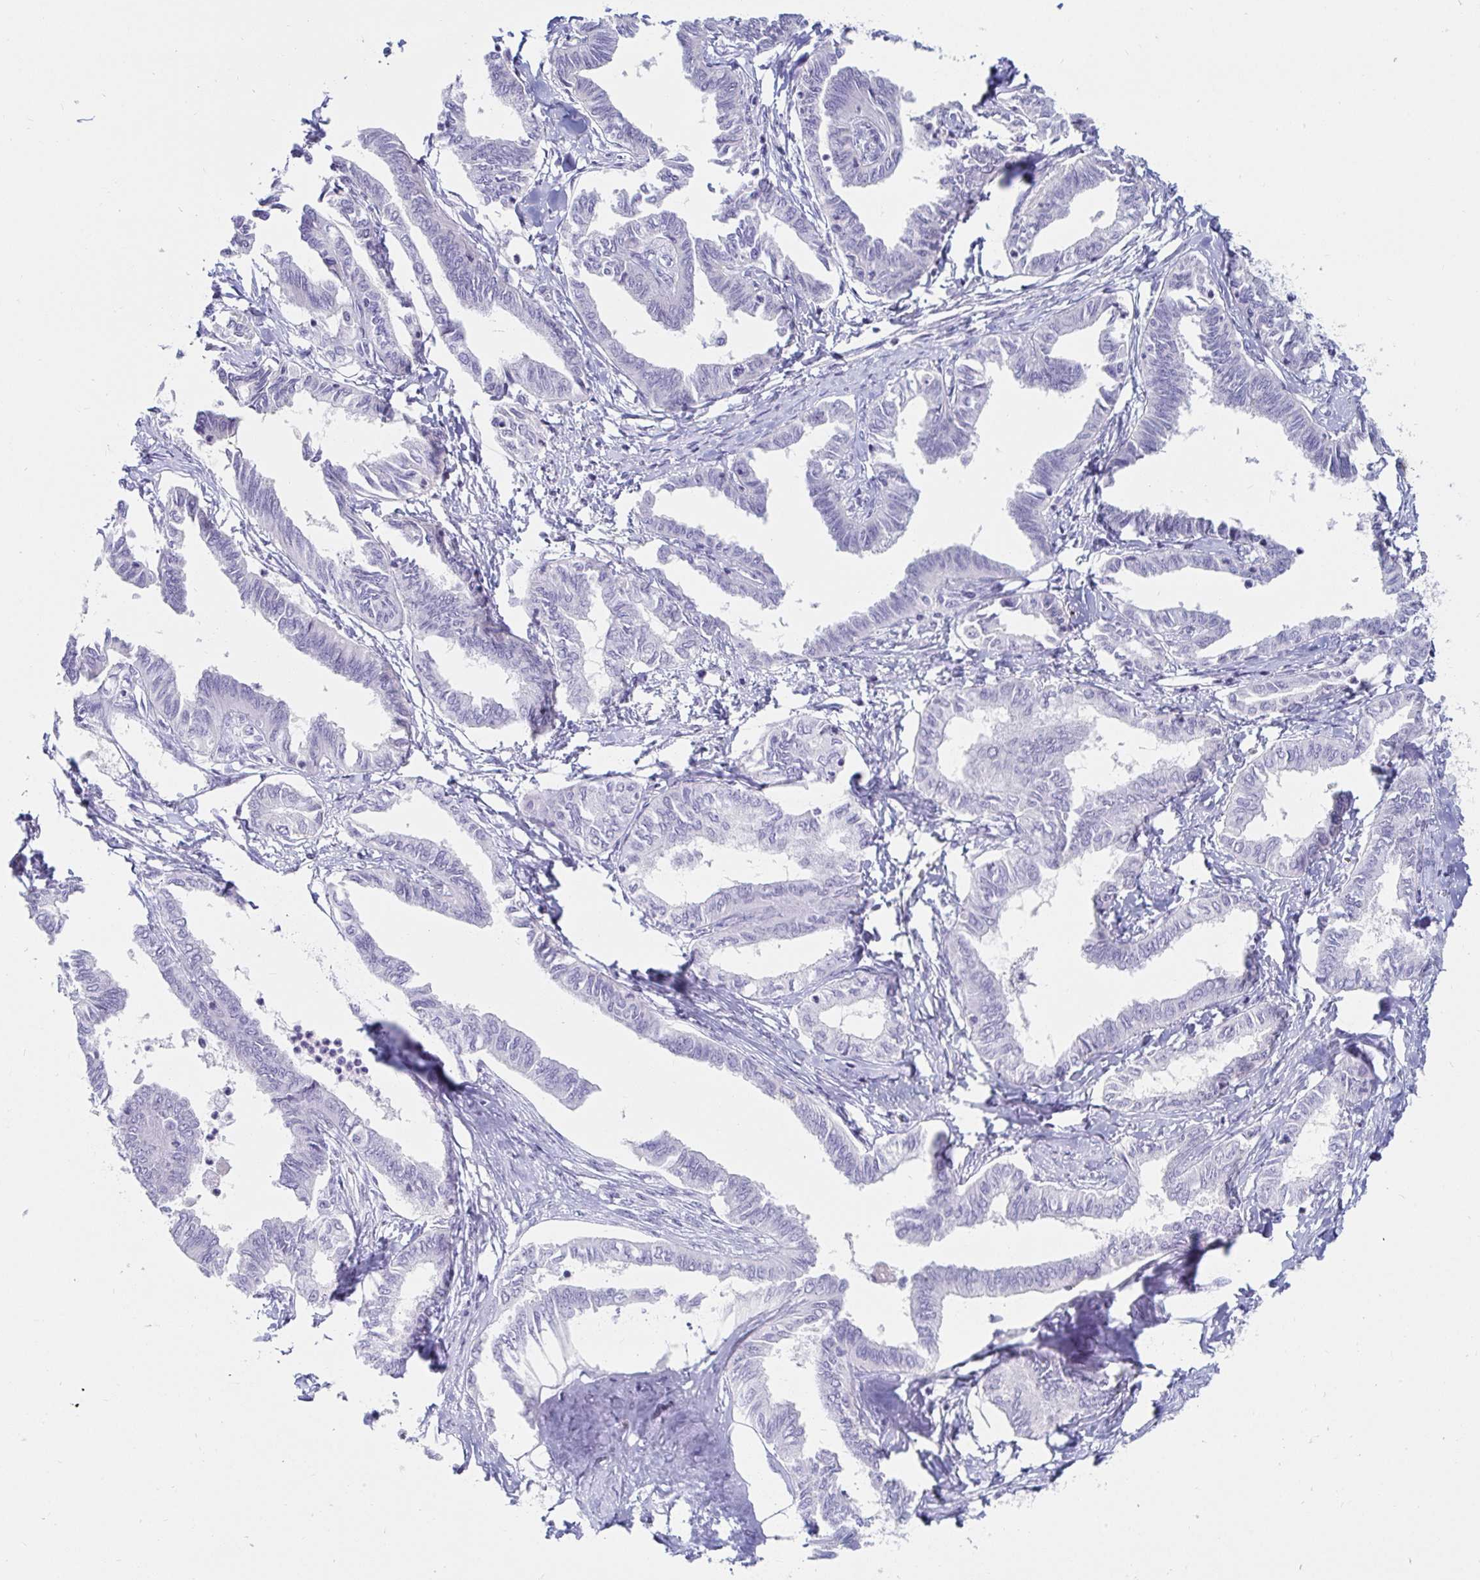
{"staining": {"intensity": "negative", "quantity": "none", "location": "none"}, "tissue": "ovarian cancer", "cell_type": "Tumor cells", "image_type": "cancer", "snomed": [{"axis": "morphology", "description": "Carcinoma, endometroid"}, {"axis": "topography", "description": "Ovary"}], "caption": "DAB (3,3'-diaminobenzidine) immunohistochemical staining of human ovarian cancer (endometroid carcinoma) shows no significant positivity in tumor cells.", "gene": "C4orf17", "patient": {"sex": "female", "age": 70}}